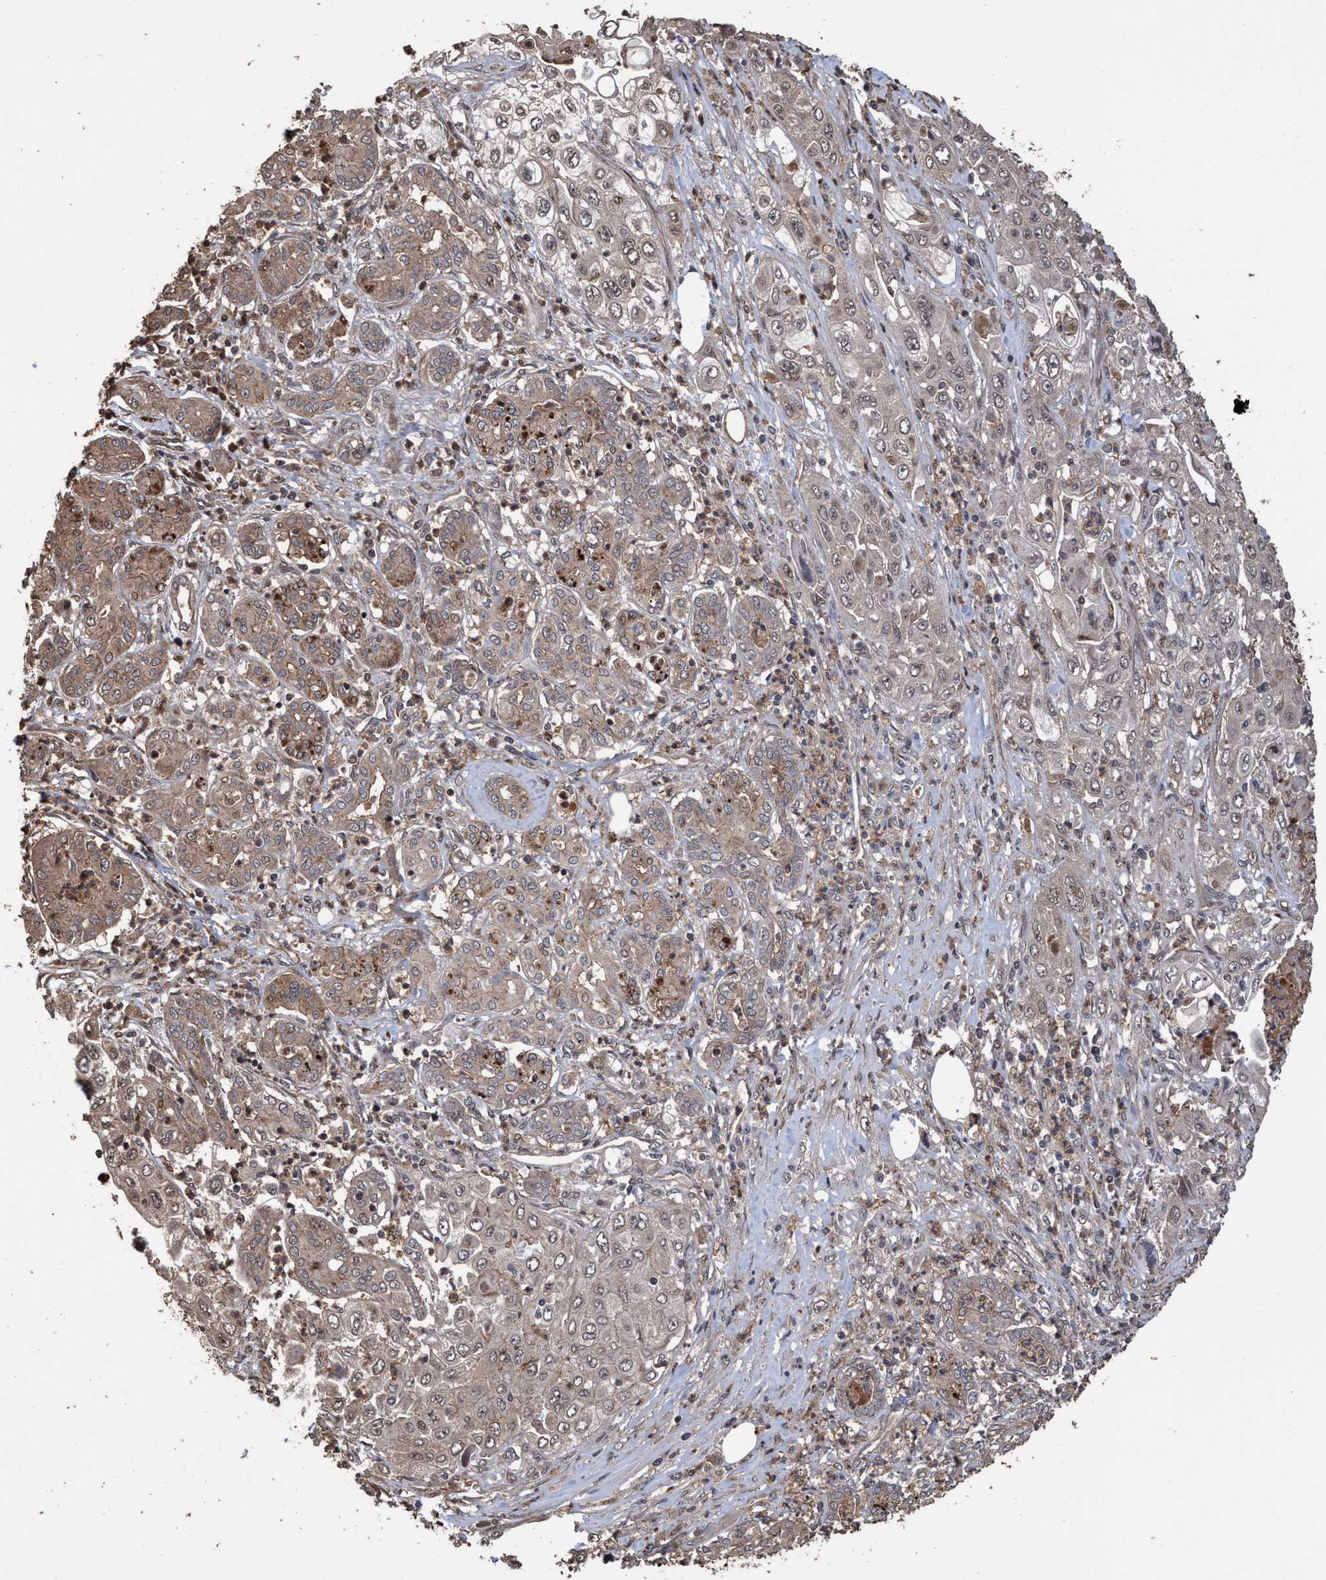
{"staining": {"intensity": "negative", "quantity": "none", "location": "none"}, "tissue": "pancreatic cancer", "cell_type": "Tumor cells", "image_type": "cancer", "snomed": [{"axis": "morphology", "description": "Adenocarcinoma, NOS"}, {"axis": "topography", "description": "Pancreas"}], "caption": "Tumor cells are negative for protein expression in human pancreatic cancer.", "gene": "TRPC7", "patient": {"sex": "male", "age": 70}}